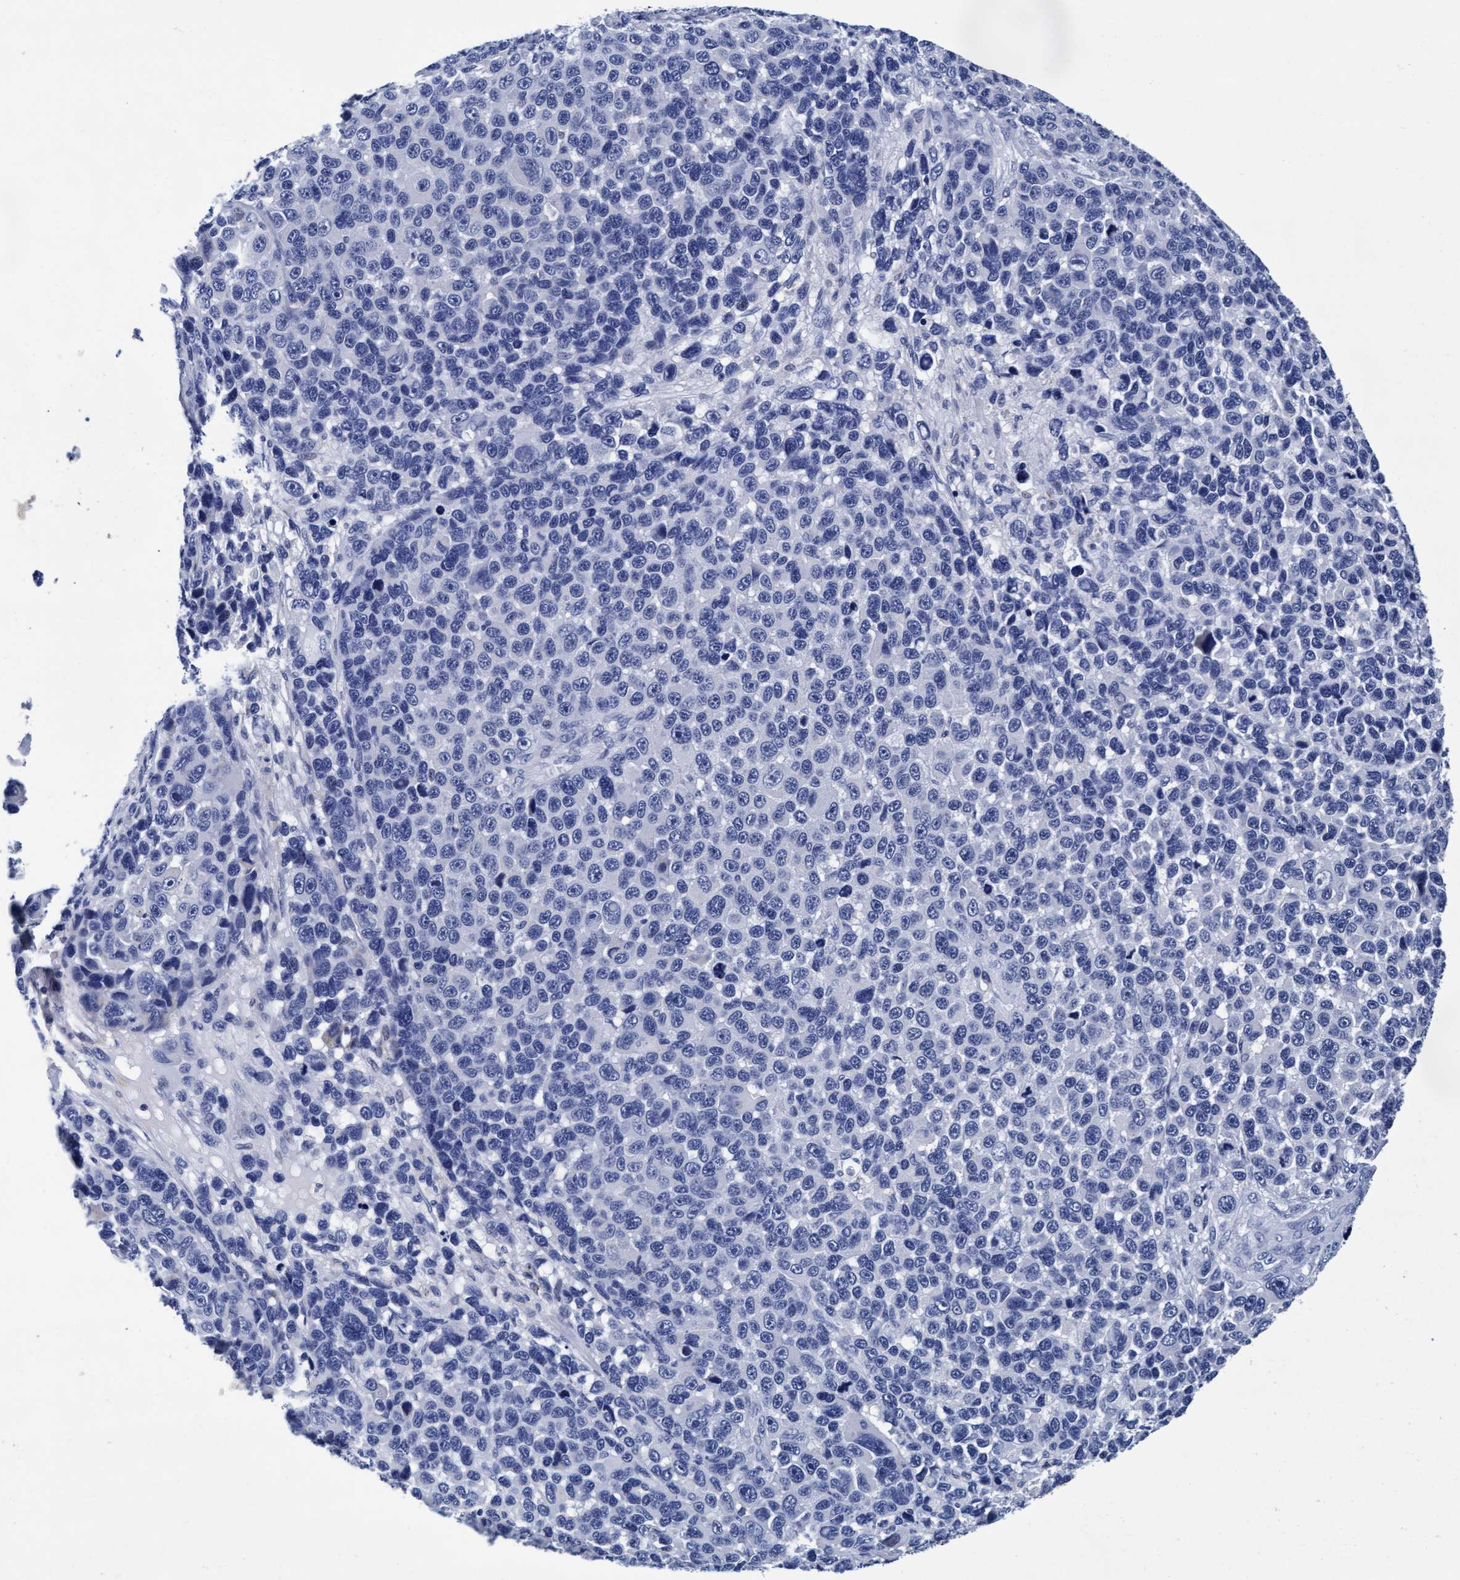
{"staining": {"intensity": "negative", "quantity": "none", "location": "none"}, "tissue": "melanoma", "cell_type": "Tumor cells", "image_type": "cancer", "snomed": [{"axis": "morphology", "description": "Malignant melanoma, NOS"}, {"axis": "topography", "description": "Skin"}], "caption": "This histopathology image is of melanoma stained with immunohistochemistry (IHC) to label a protein in brown with the nuclei are counter-stained blue. There is no staining in tumor cells.", "gene": "ARSG", "patient": {"sex": "male", "age": 53}}